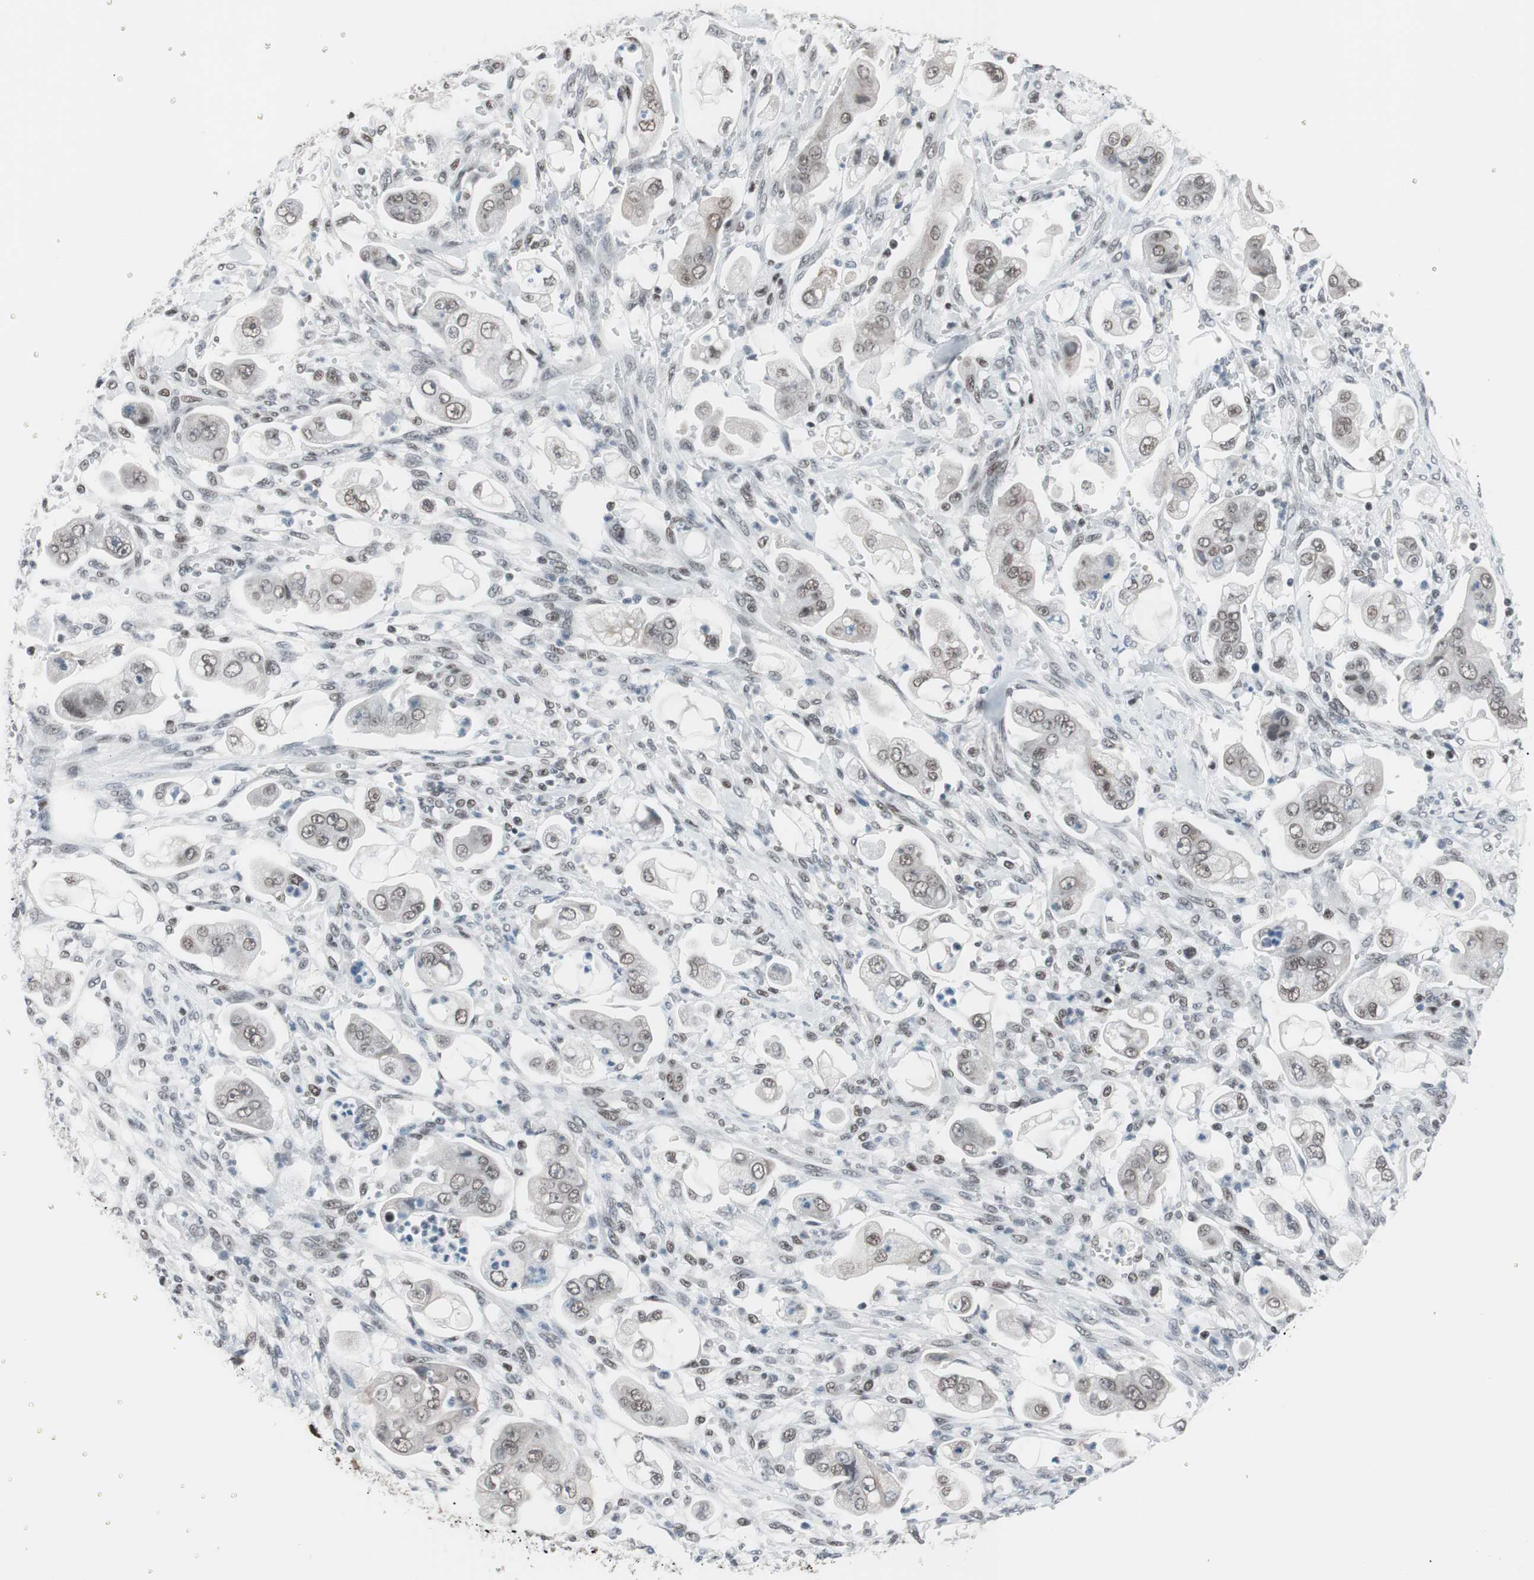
{"staining": {"intensity": "weak", "quantity": "25%-75%", "location": "nuclear"}, "tissue": "stomach cancer", "cell_type": "Tumor cells", "image_type": "cancer", "snomed": [{"axis": "morphology", "description": "Adenocarcinoma, NOS"}, {"axis": "topography", "description": "Stomach"}], "caption": "Stomach adenocarcinoma stained with immunohistochemistry (IHC) displays weak nuclear positivity in approximately 25%-75% of tumor cells.", "gene": "ARID1A", "patient": {"sex": "male", "age": 62}}